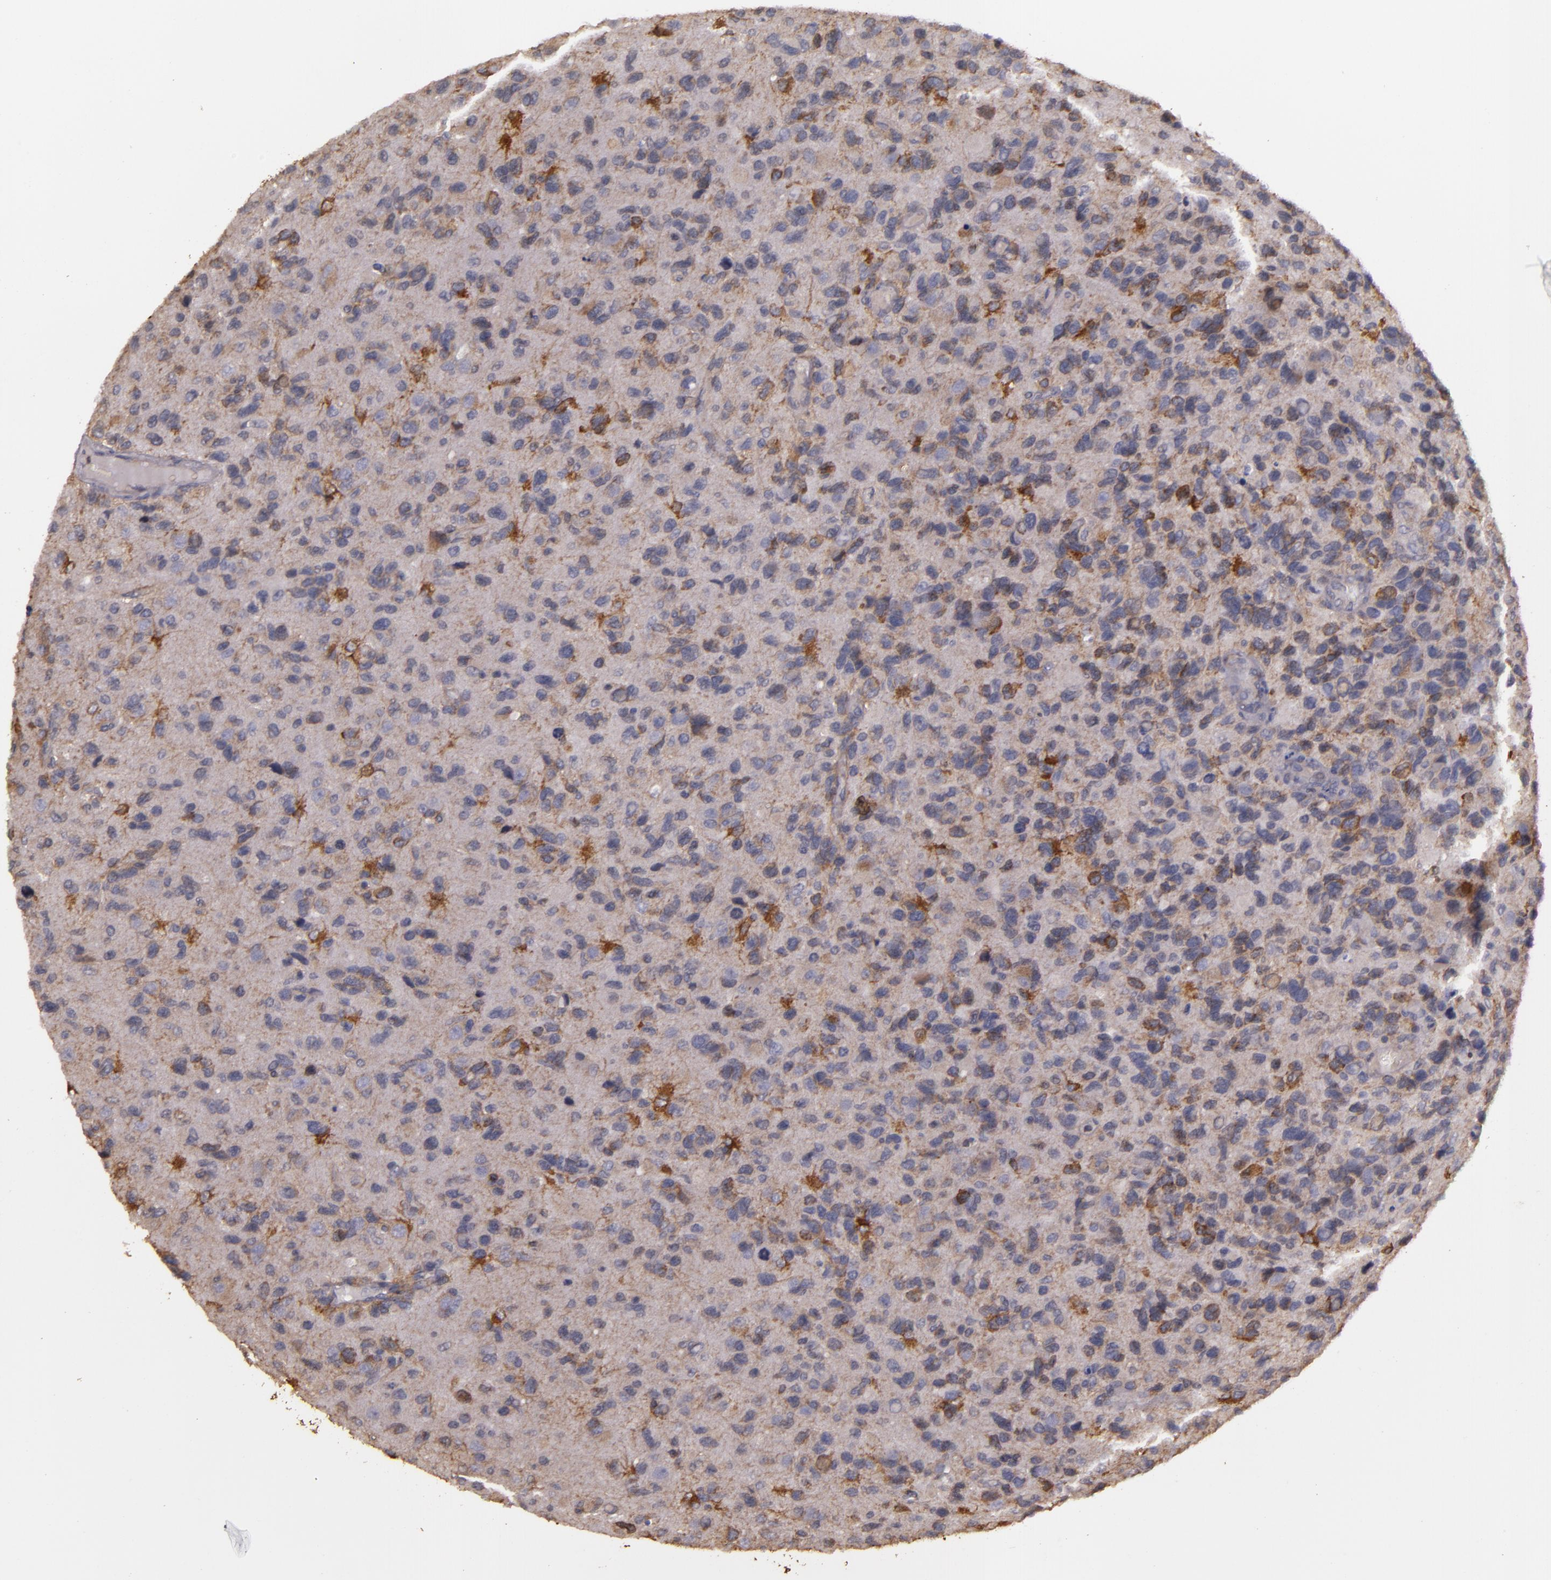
{"staining": {"intensity": "strong", "quantity": "25%-75%", "location": "cytoplasmic/membranous"}, "tissue": "glioma", "cell_type": "Tumor cells", "image_type": "cancer", "snomed": [{"axis": "morphology", "description": "Glioma, malignant, High grade"}, {"axis": "topography", "description": "Brain"}], "caption": "Immunohistochemistry (IHC) (DAB) staining of human malignant high-grade glioma exhibits strong cytoplasmic/membranous protein staining in approximately 25%-75% of tumor cells. The staining was performed using DAB (3,3'-diaminobenzidine) to visualize the protein expression in brown, while the nuclei were stained in blue with hematoxylin (Magnification: 20x).", "gene": "SLC9A3R1", "patient": {"sex": "male", "age": 77}}